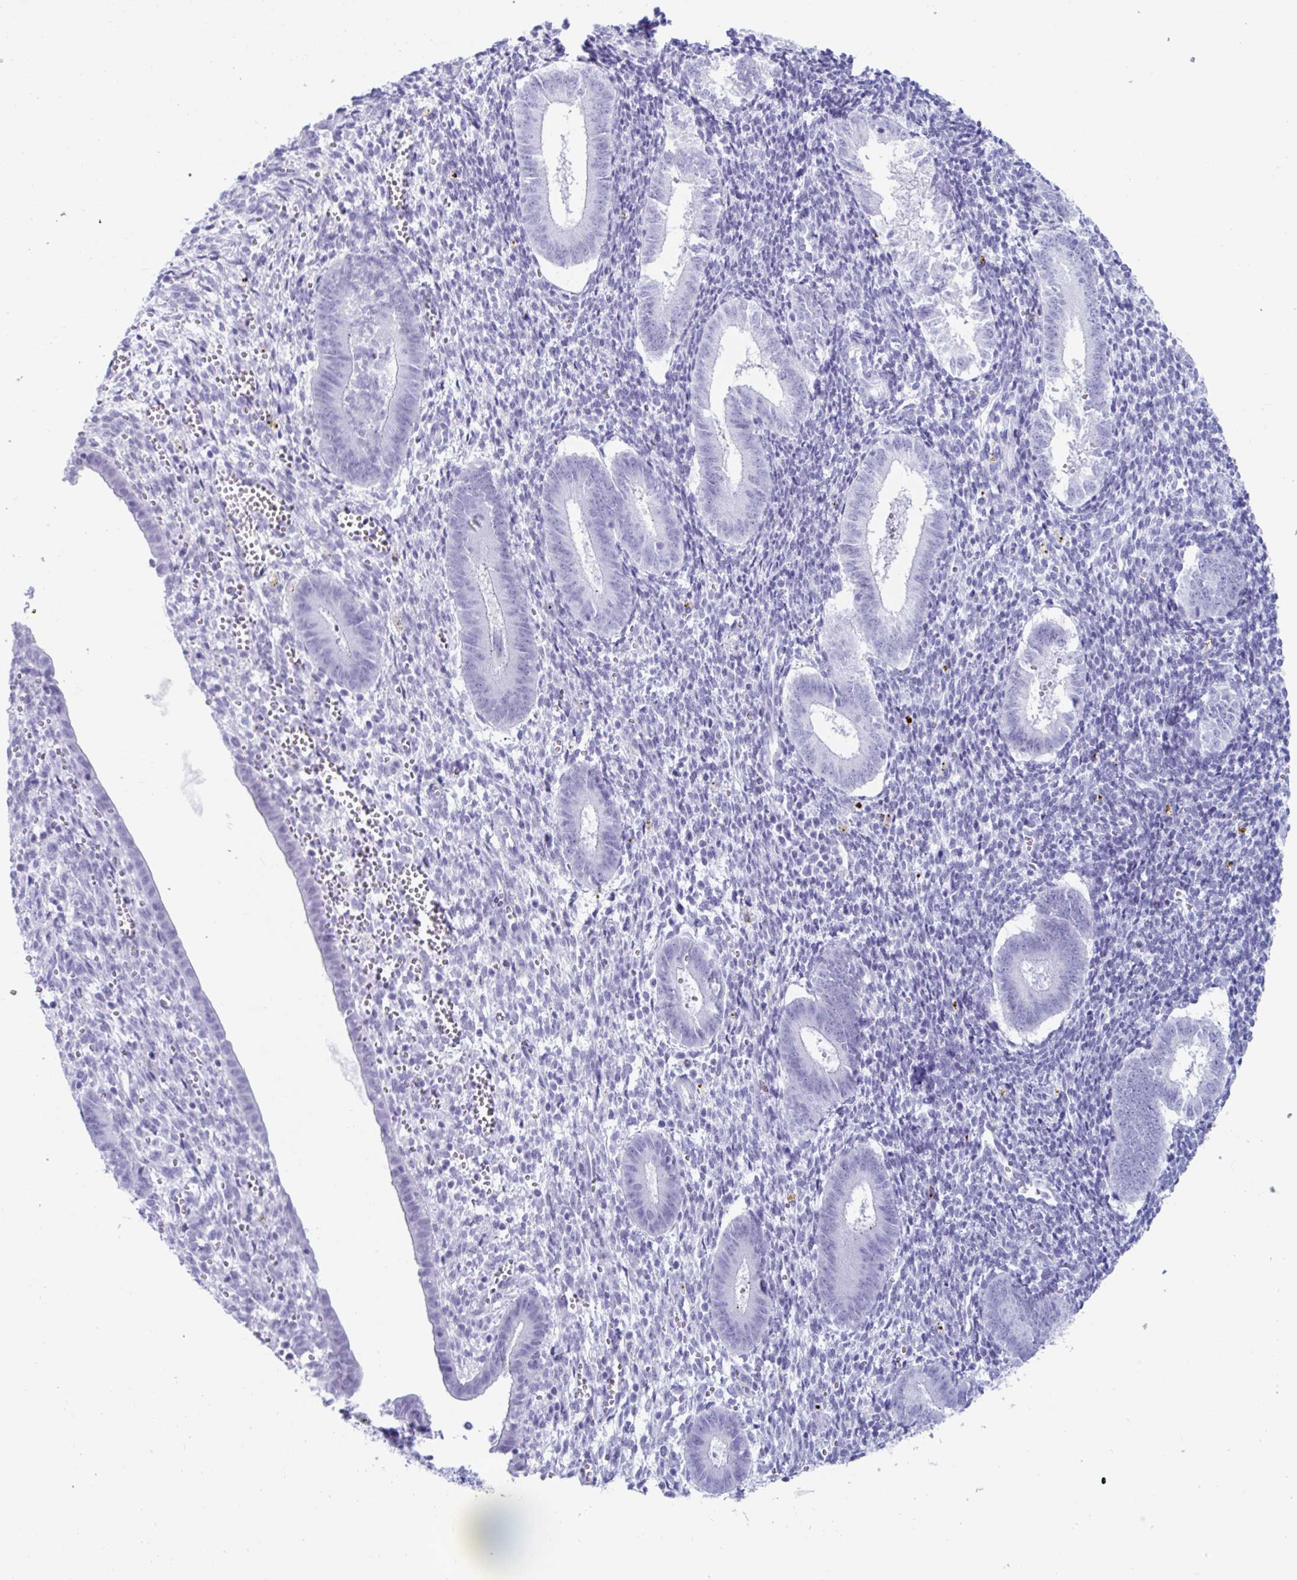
{"staining": {"intensity": "negative", "quantity": "none", "location": "none"}, "tissue": "endometrium", "cell_type": "Cells in endometrial stroma", "image_type": "normal", "snomed": [{"axis": "morphology", "description": "Normal tissue, NOS"}, {"axis": "topography", "description": "Endometrium"}], "caption": "Immunohistochemistry histopathology image of benign endometrium: human endometrium stained with DAB shows no significant protein staining in cells in endometrial stroma.", "gene": "GKN2", "patient": {"sex": "female", "age": 25}}